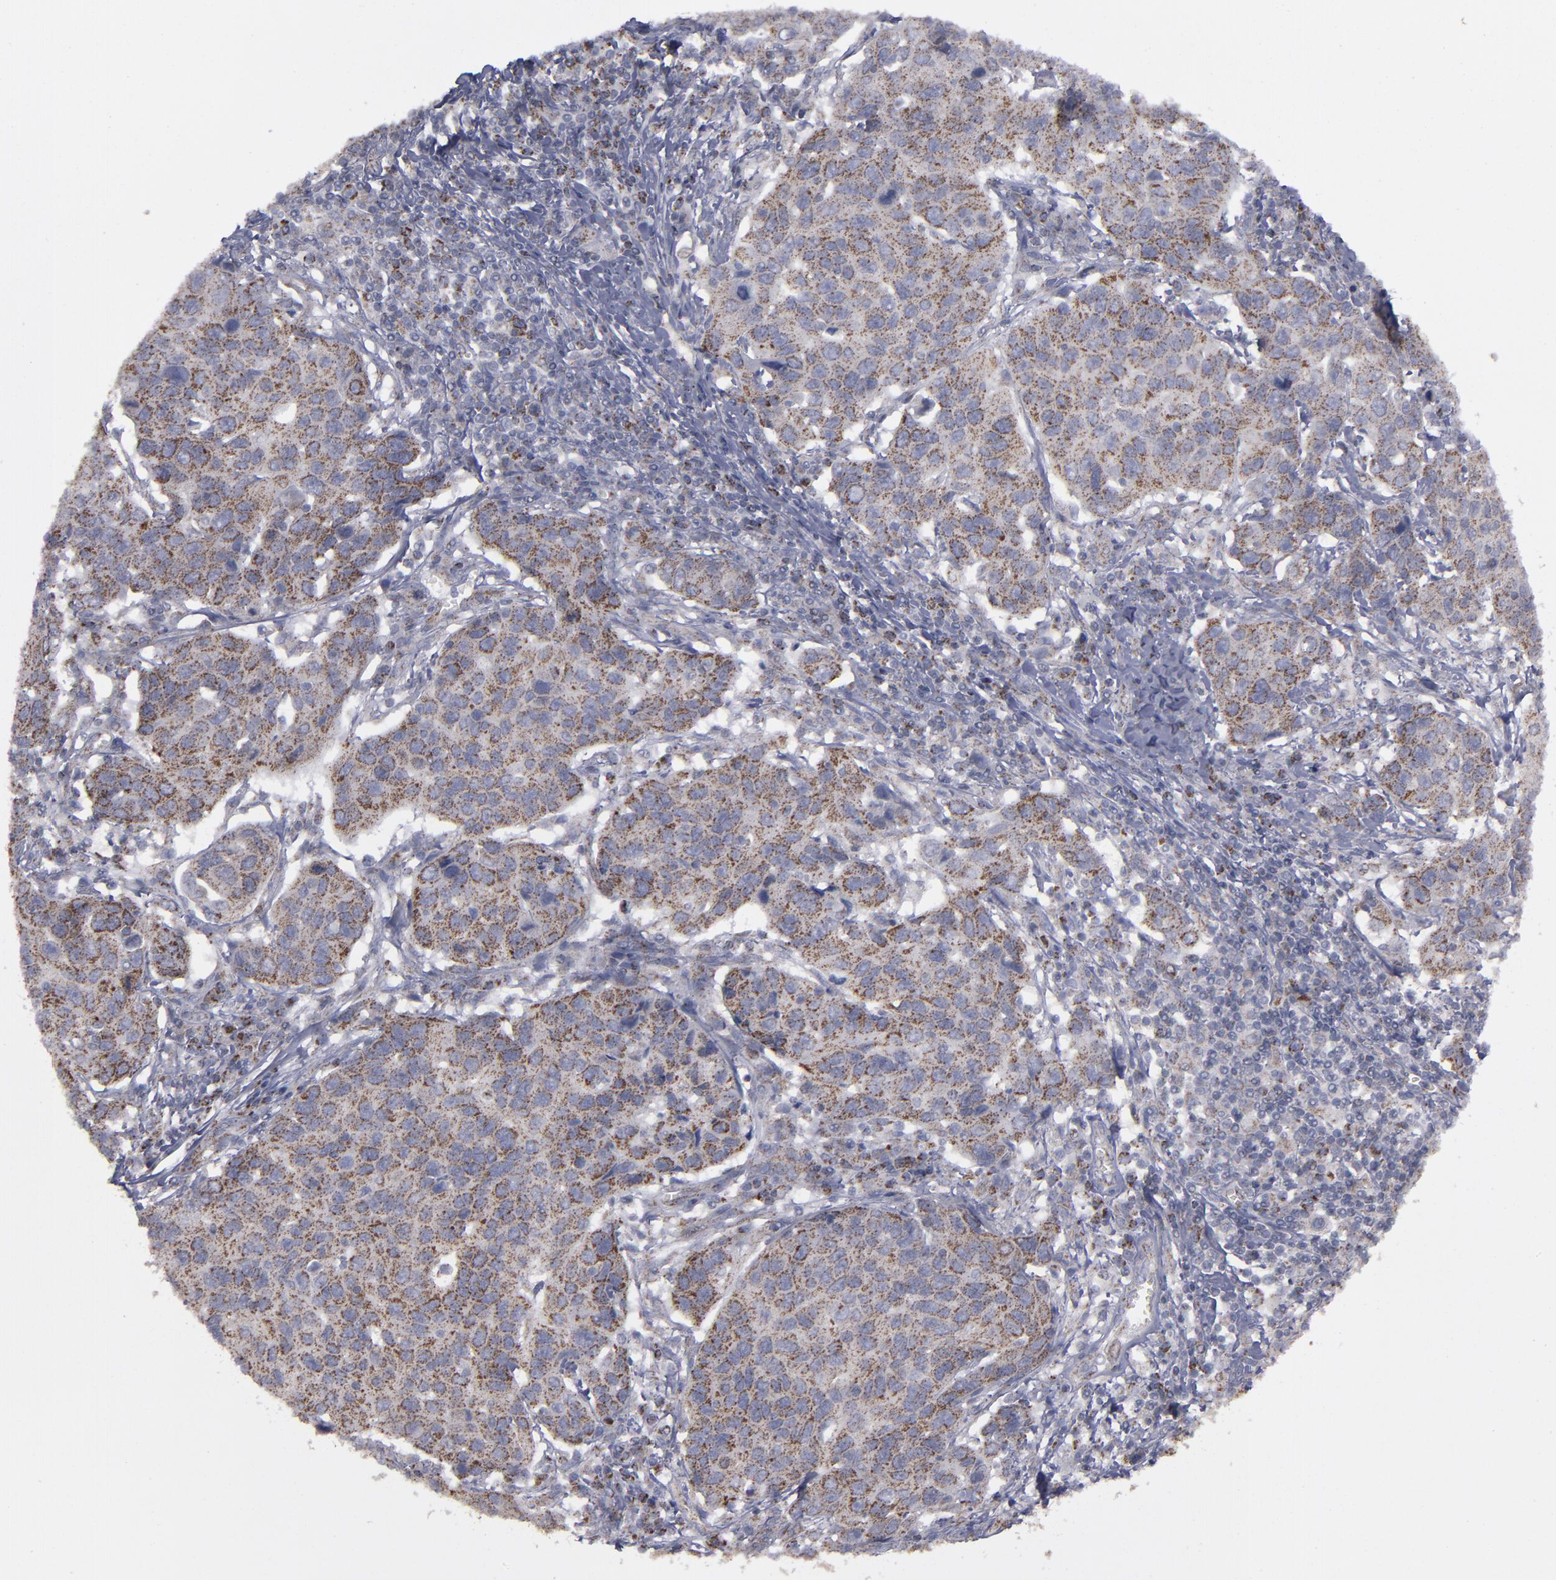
{"staining": {"intensity": "strong", "quantity": ">75%", "location": "cytoplasmic/membranous"}, "tissue": "cervical cancer", "cell_type": "Tumor cells", "image_type": "cancer", "snomed": [{"axis": "morphology", "description": "Squamous cell carcinoma, NOS"}, {"axis": "topography", "description": "Cervix"}], "caption": "The immunohistochemical stain shows strong cytoplasmic/membranous staining in tumor cells of cervical cancer tissue. (Brightfield microscopy of DAB IHC at high magnification).", "gene": "MYOM2", "patient": {"sex": "female", "age": 53}}